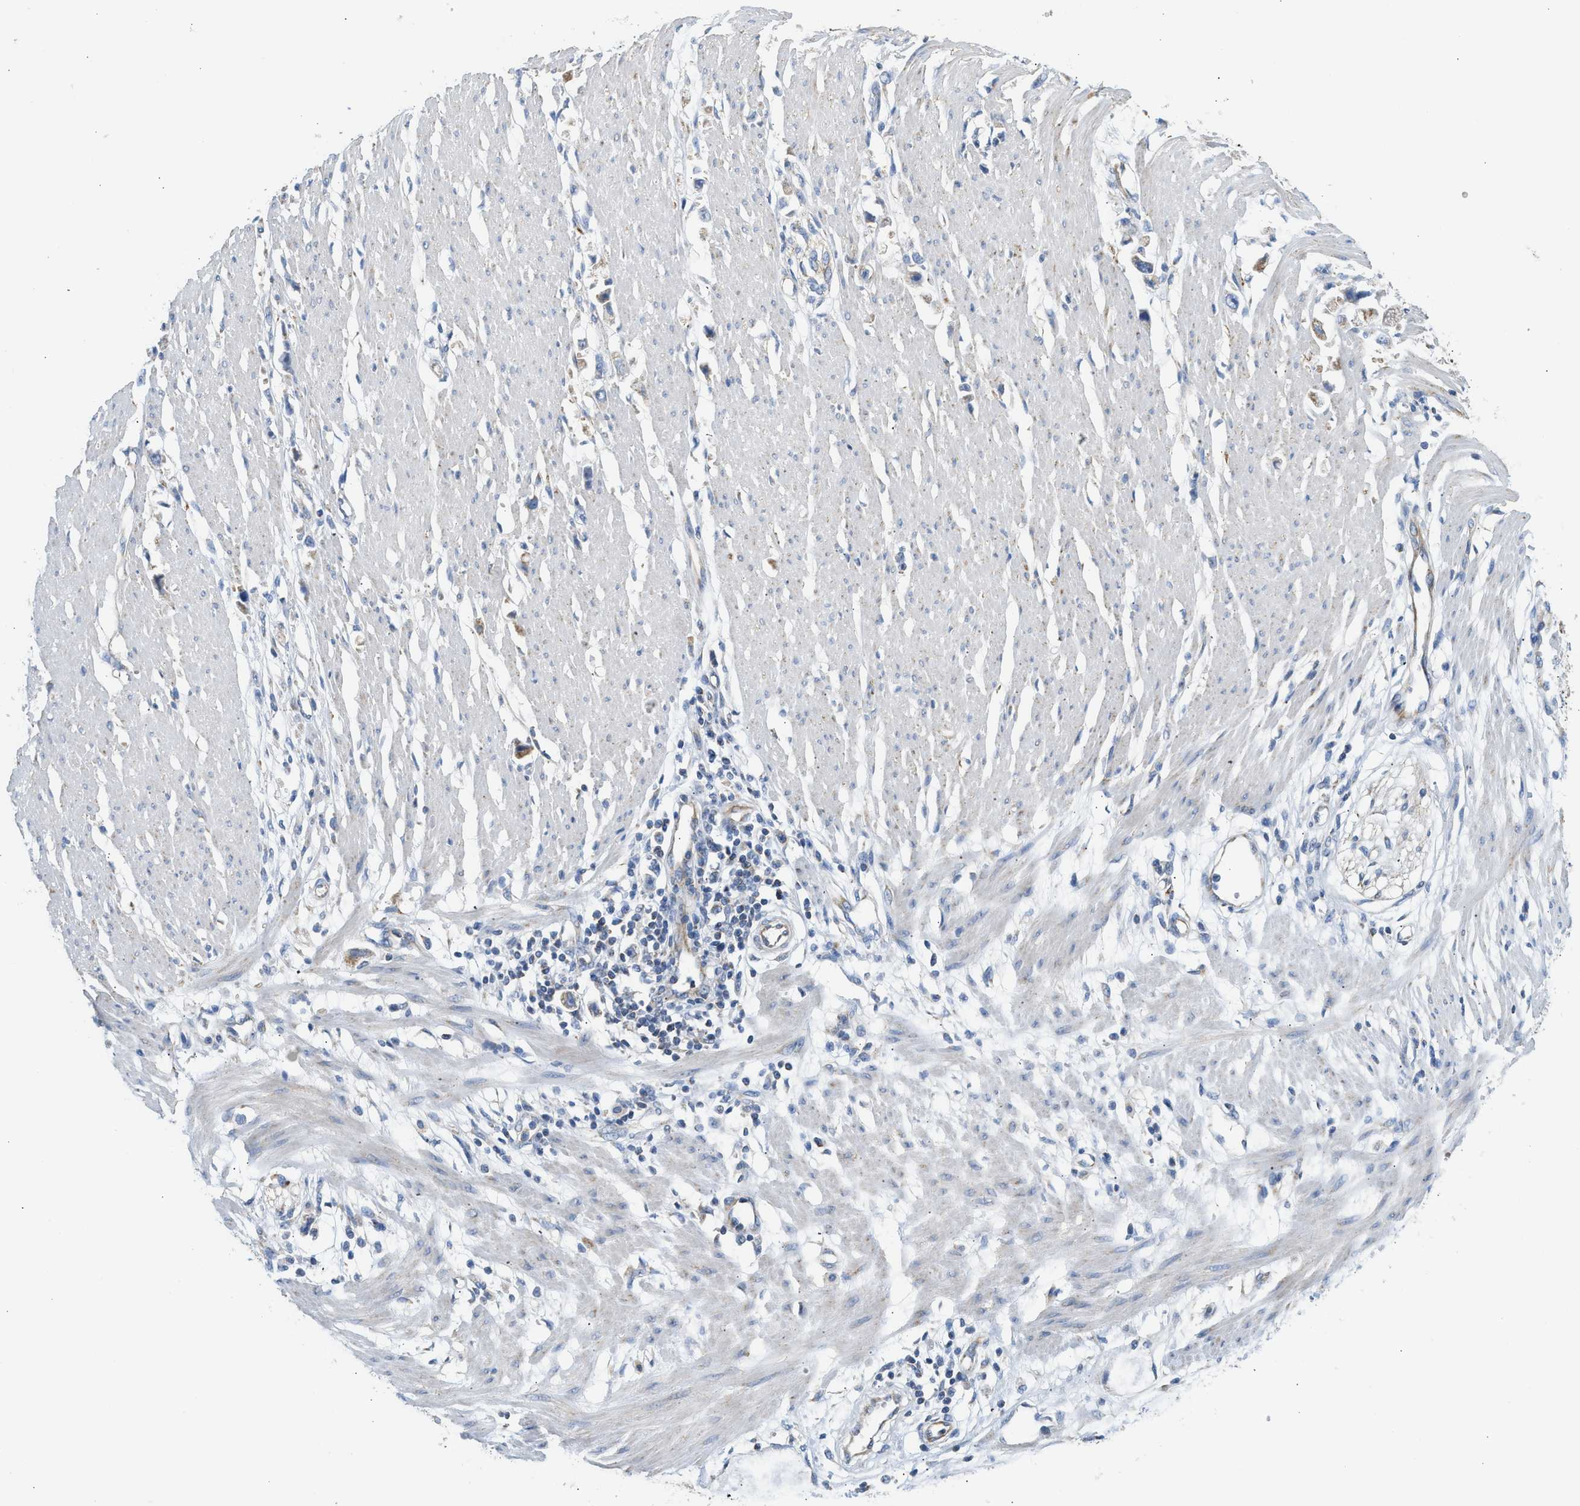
{"staining": {"intensity": "moderate", "quantity": "<25%", "location": "cytoplasmic/membranous"}, "tissue": "stomach cancer", "cell_type": "Tumor cells", "image_type": "cancer", "snomed": [{"axis": "morphology", "description": "Adenocarcinoma, NOS"}, {"axis": "topography", "description": "Stomach"}], "caption": "Immunohistochemistry image of human stomach cancer stained for a protein (brown), which demonstrates low levels of moderate cytoplasmic/membranous positivity in approximately <25% of tumor cells.", "gene": "GOT2", "patient": {"sex": "female", "age": 59}}